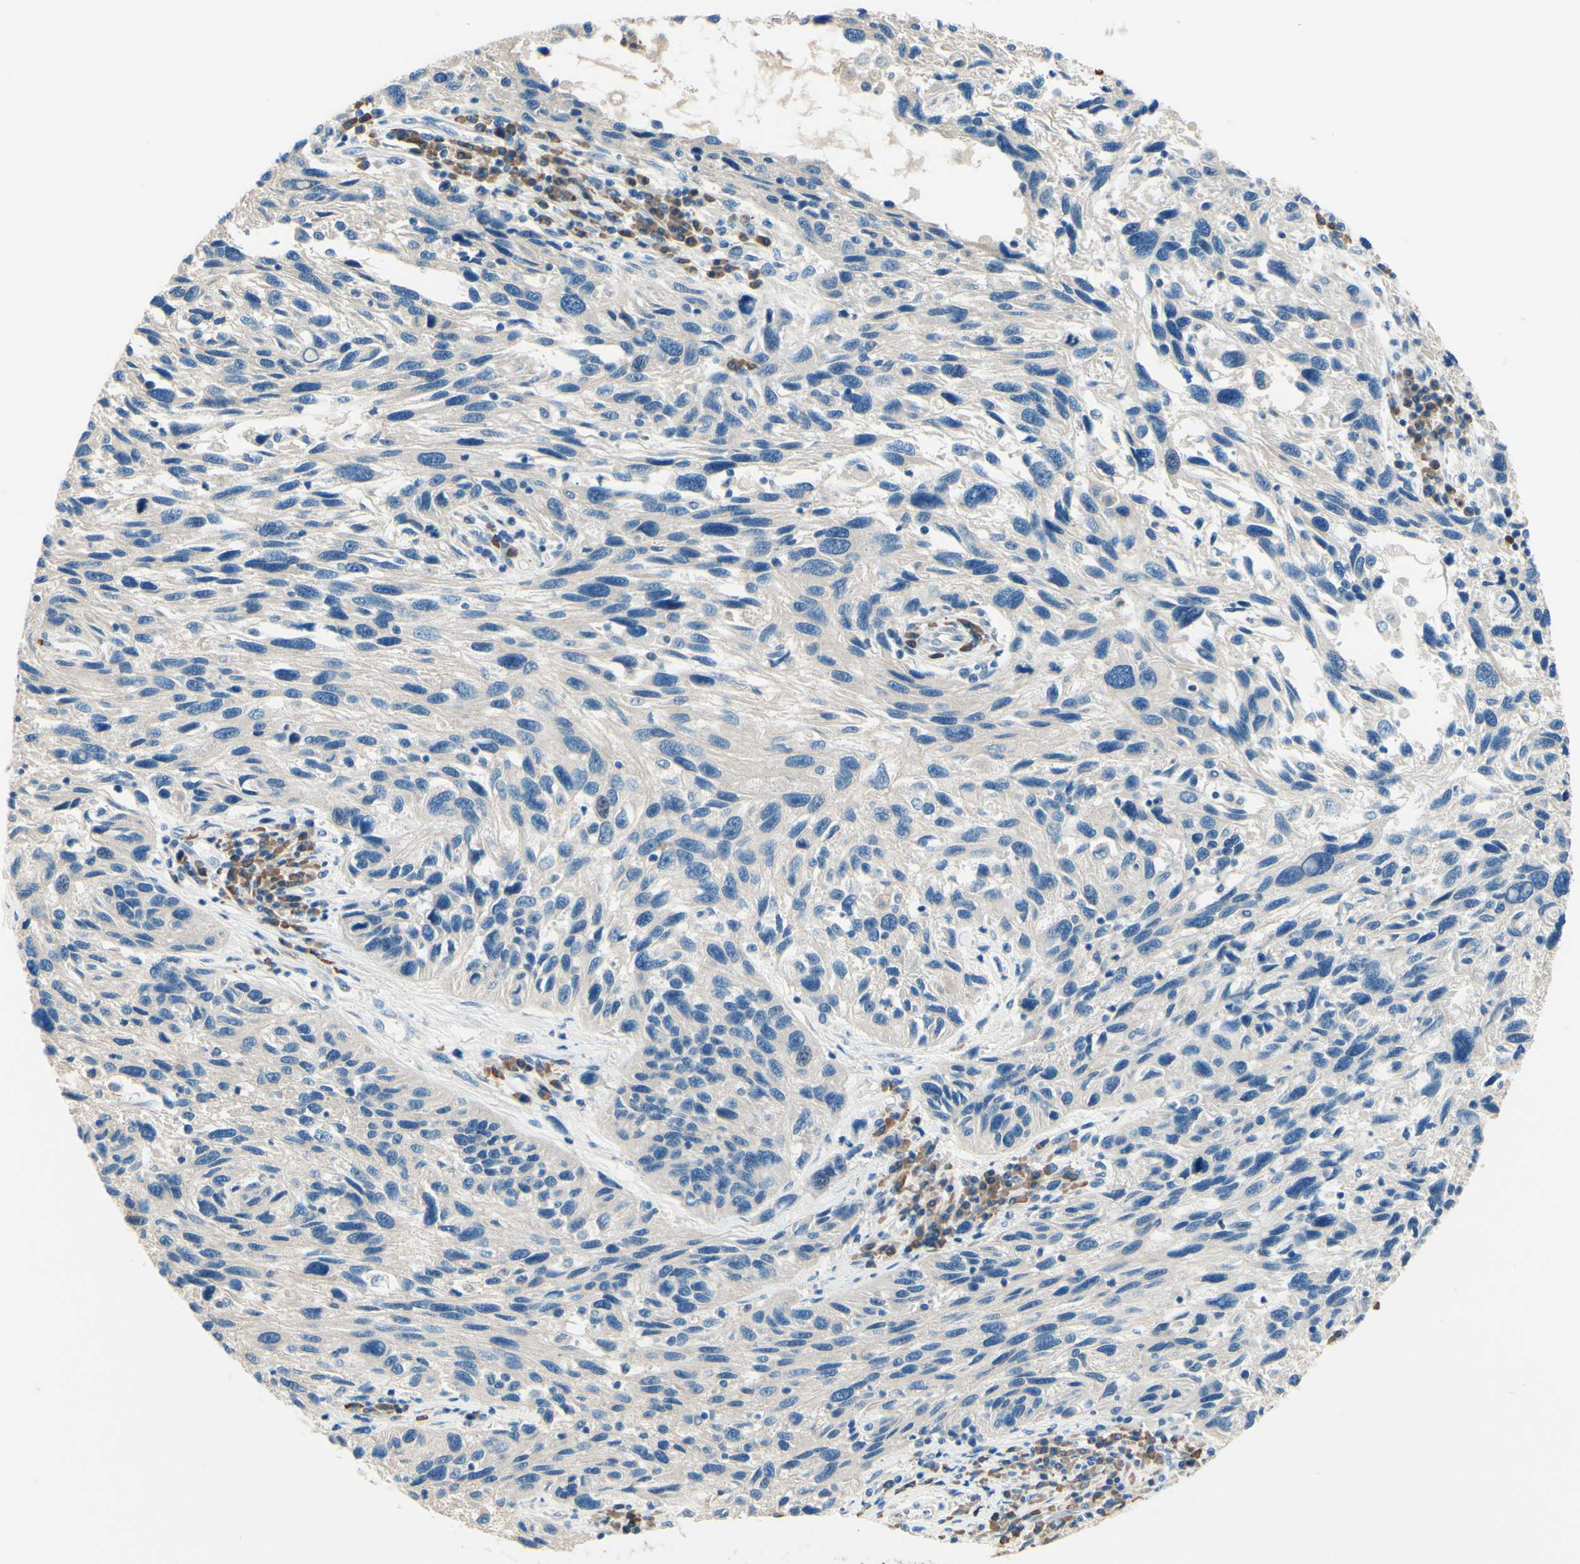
{"staining": {"intensity": "negative", "quantity": "none", "location": "none"}, "tissue": "melanoma", "cell_type": "Tumor cells", "image_type": "cancer", "snomed": [{"axis": "morphology", "description": "Malignant melanoma, NOS"}, {"axis": "topography", "description": "Skin"}], "caption": "IHC of melanoma displays no staining in tumor cells.", "gene": "PASD1", "patient": {"sex": "male", "age": 53}}